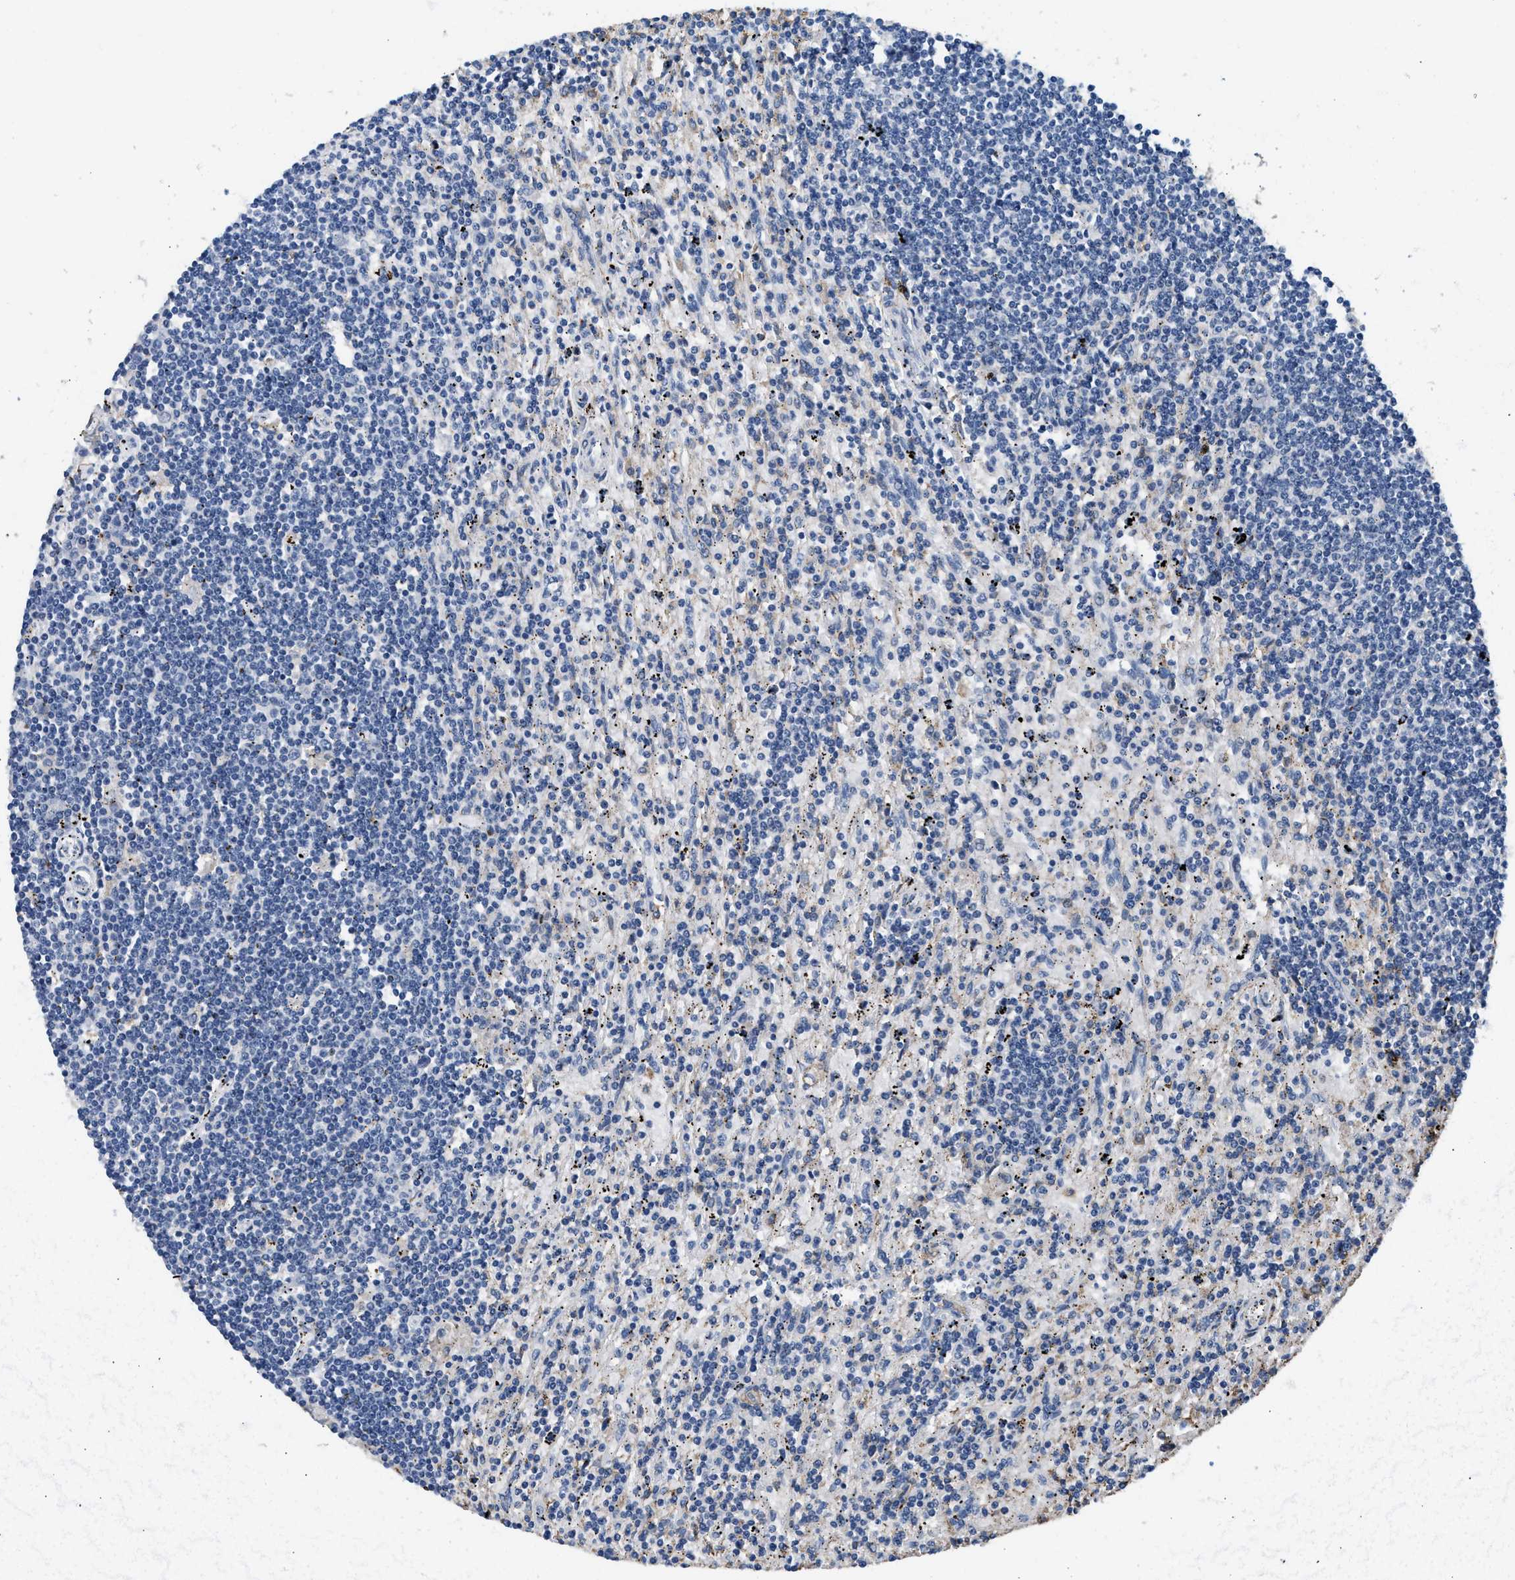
{"staining": {"intensity": "negative", "quantity": "none", "location": "none"}, "tissue": "lymphoma", "cell_type": "Tumor cells", "image_type": "cancer", "snomed": [{"axis": "morphology", "description": "Malignant lymphoma, non-Hodgkin's type, Low grade"}, {"axis": "topography", "description": "Spleen"}], "caption": "High power microscopy photomicrograph of an IHC photomicrograph of lymphoma, revealing no significant expression in tumor cells. (DAB immunohistochemistry visualized using brightfield microscopy, high magnification).", "gene": "LRP1", "patient": {"sex": "male", "age": 76}}